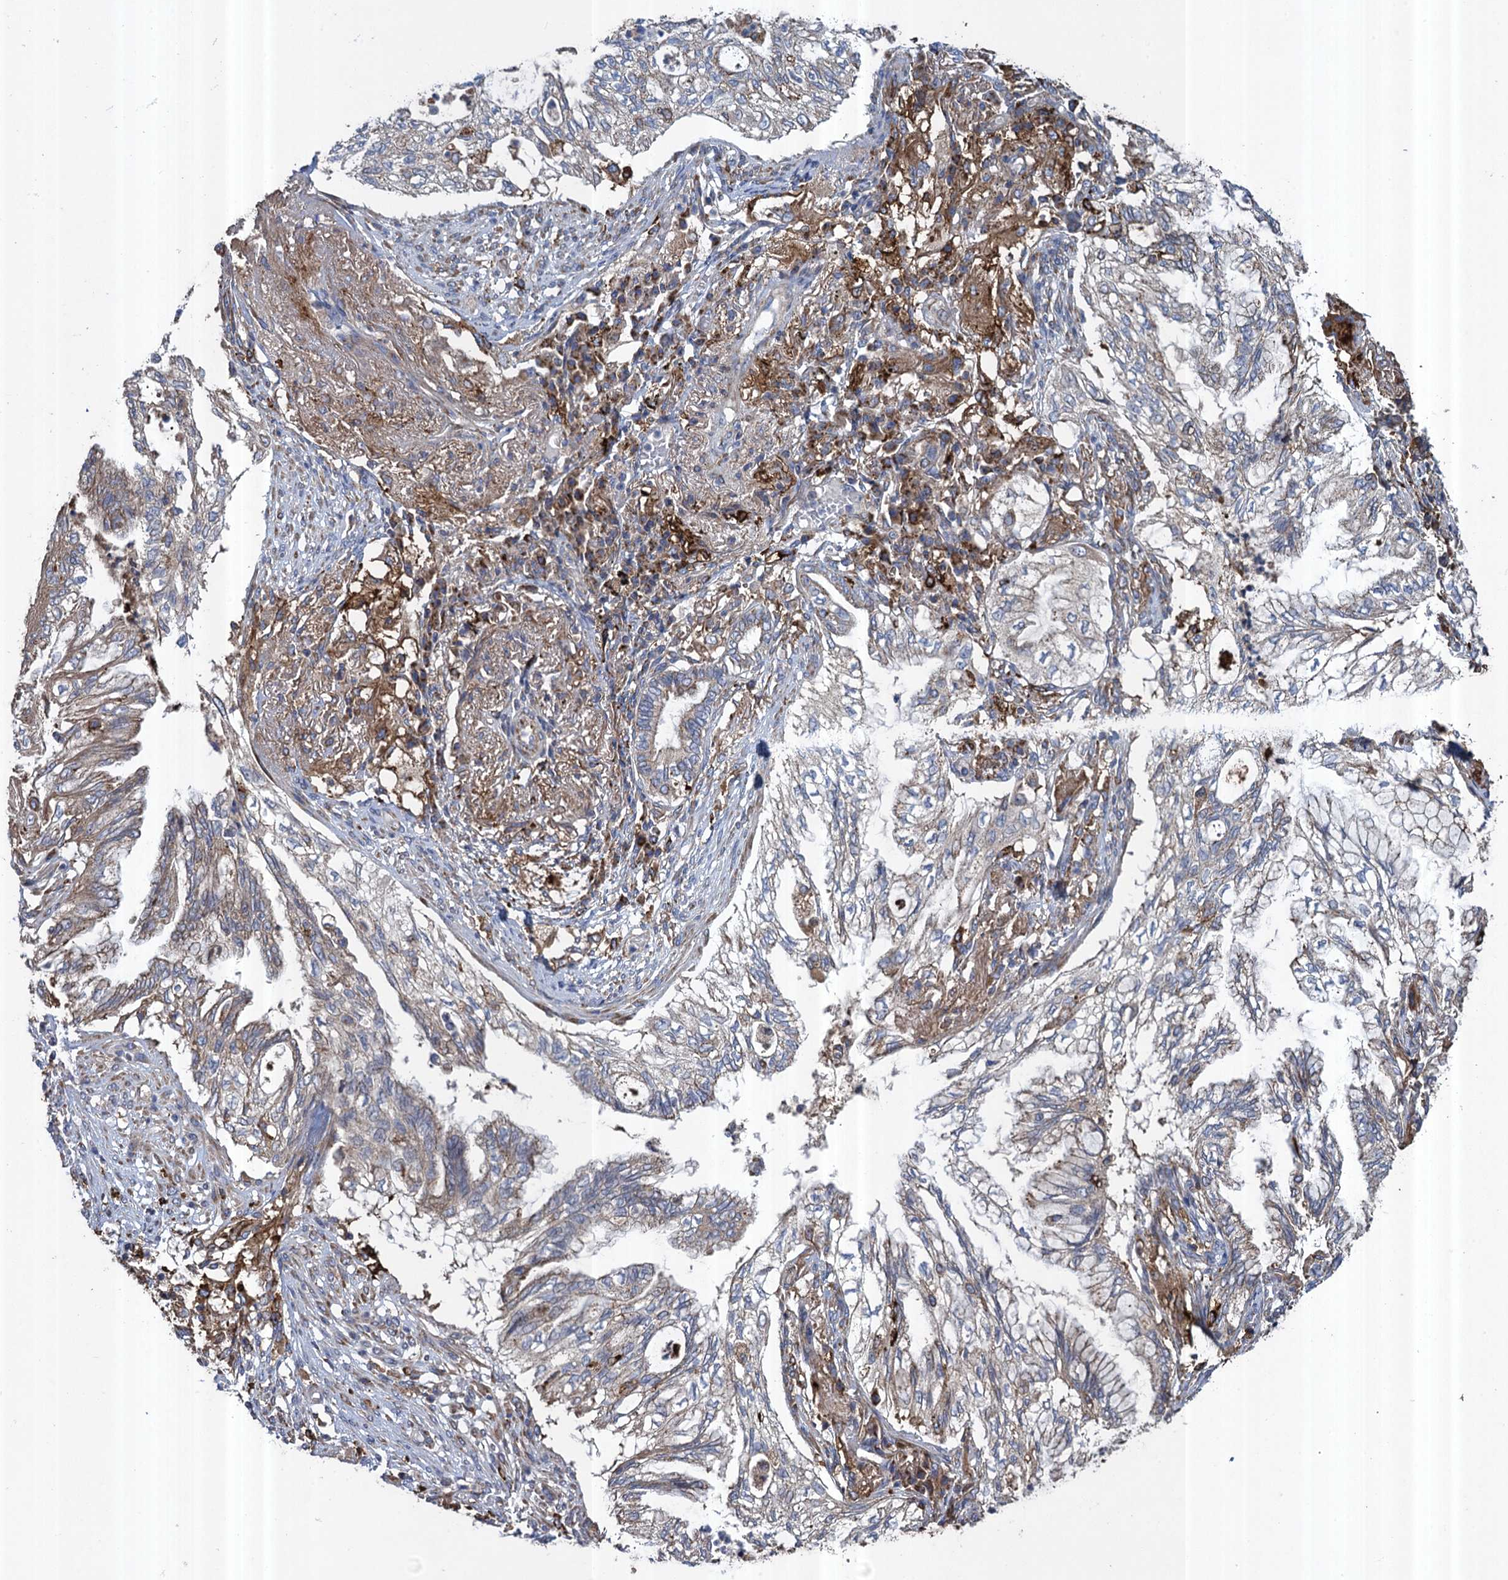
{"staining": {"intensity": "moderate", "quantity": "<25%", "location": "cytoplasmic/membranous"}, "tissue": "lung cancer", "cell_type": "Tumor cells", "image_type": "cancer", "snomed": [{"axis": "morphology", "description": "Adenocarcinoma, NOS"}, {"axis": "topography", "description": "Lung"}], "caption": "Immunohistochemistry (DAB) staining of adenocarcinoma (lung) demonstrates moderate cytoplasmic/membranous protein expression in approximately <25% of tumor cells.", "gene": "TXNDC11", "patient": {"sex": "female", "age": 70}}